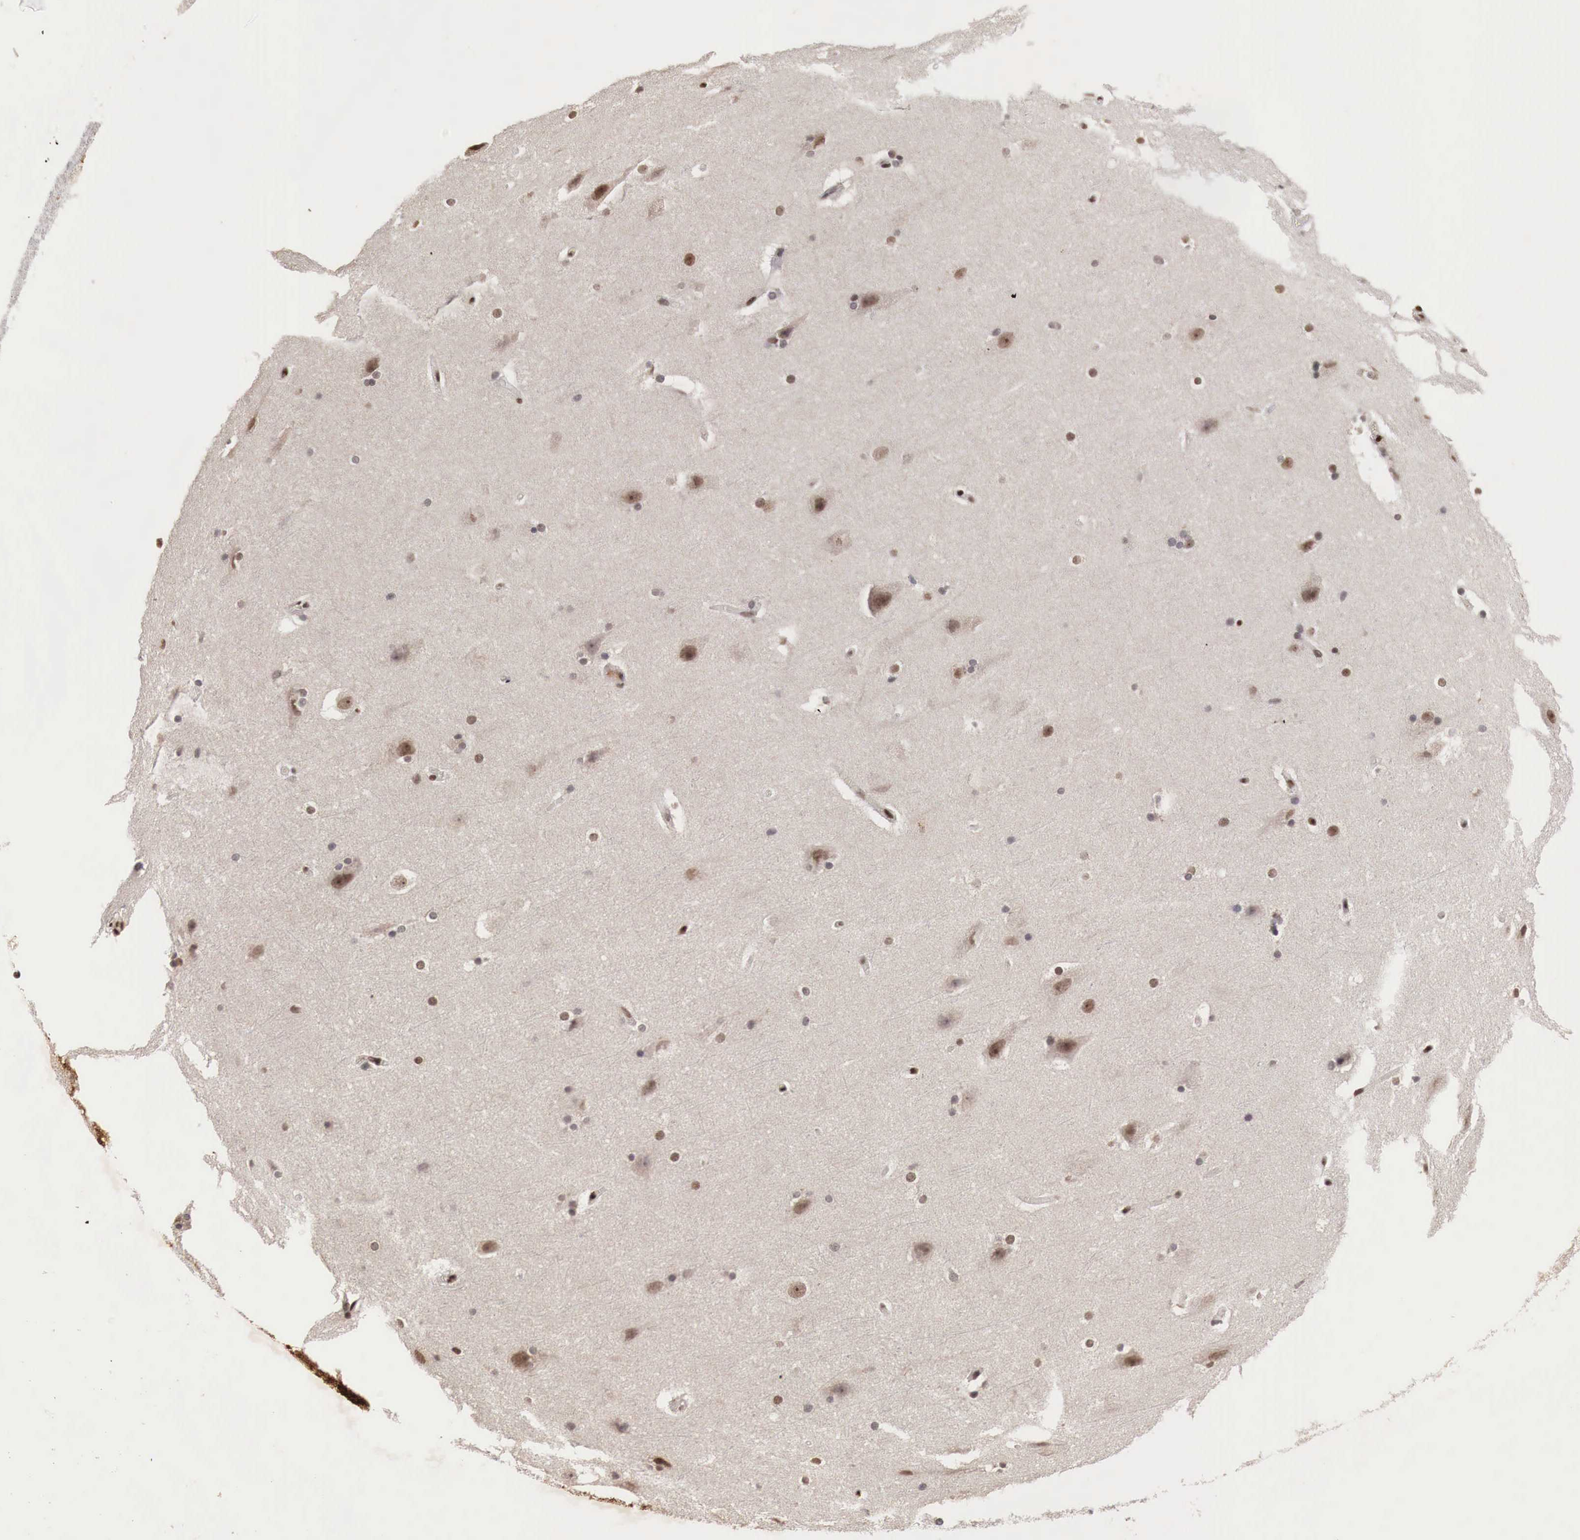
{"staining": {"intensity": "moderate", "quantity": ">75%", "location": "nuclear"}, "tissue": "cerebral cortex", "cell_type": "Endothelial cells", "image_type": "normal", "snomed": [{"axis": "morphology", "description": "Normal tissue, NOS"}, {"axis": "topography", "description": "Cerebral cortex"}, {"axis": "topography", "description": "Hippocampus"}], "caption": "Immunohistochemical staining of benign human cerebral cortex exhibits >75% levels of moderate nuclear protein positivity in about >75% of endothelial cells. (IHC, brightfield microscopy, high magnification).", "gene": "DACH2", "patient": {"sex": "female", "age": 19}}